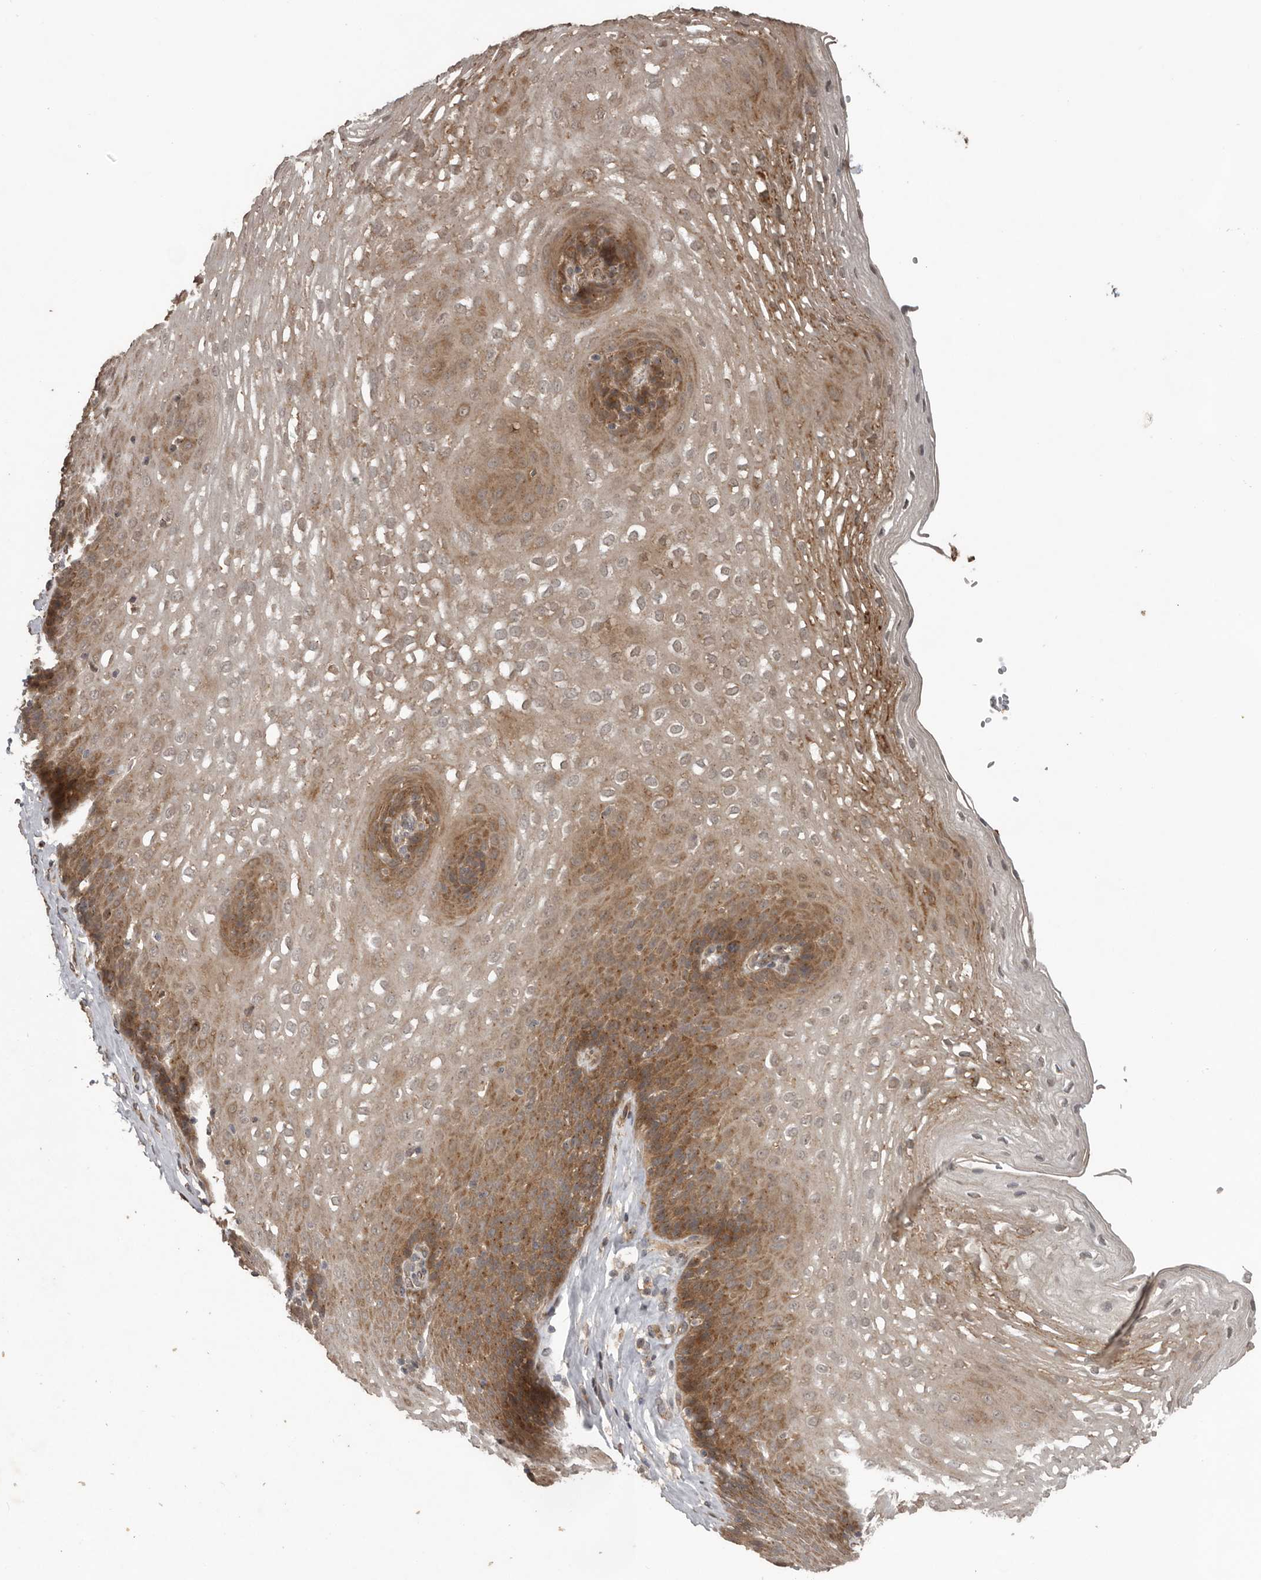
{"staining": {"intensity": "moderate", "quantity": "25%-75%", "location": "cytoplasmic/membranous"}, "tissue": "esophagus", "cell_type": "Squamous epithelial cells", "image_type": "normal", "snomed": [{"axis": "morphology", "description": "Normal tissue, NOS"}, {"axis": "topography", "description": "Esophagus"}], "caption": "A brown stain highlights moderate cytoplasmic/membranous positivity of a protein in squamous epithelial cells of unremarkable human esophagus.", "gene": "CEP350", "patient": {"sex": "female", "age": 66}}